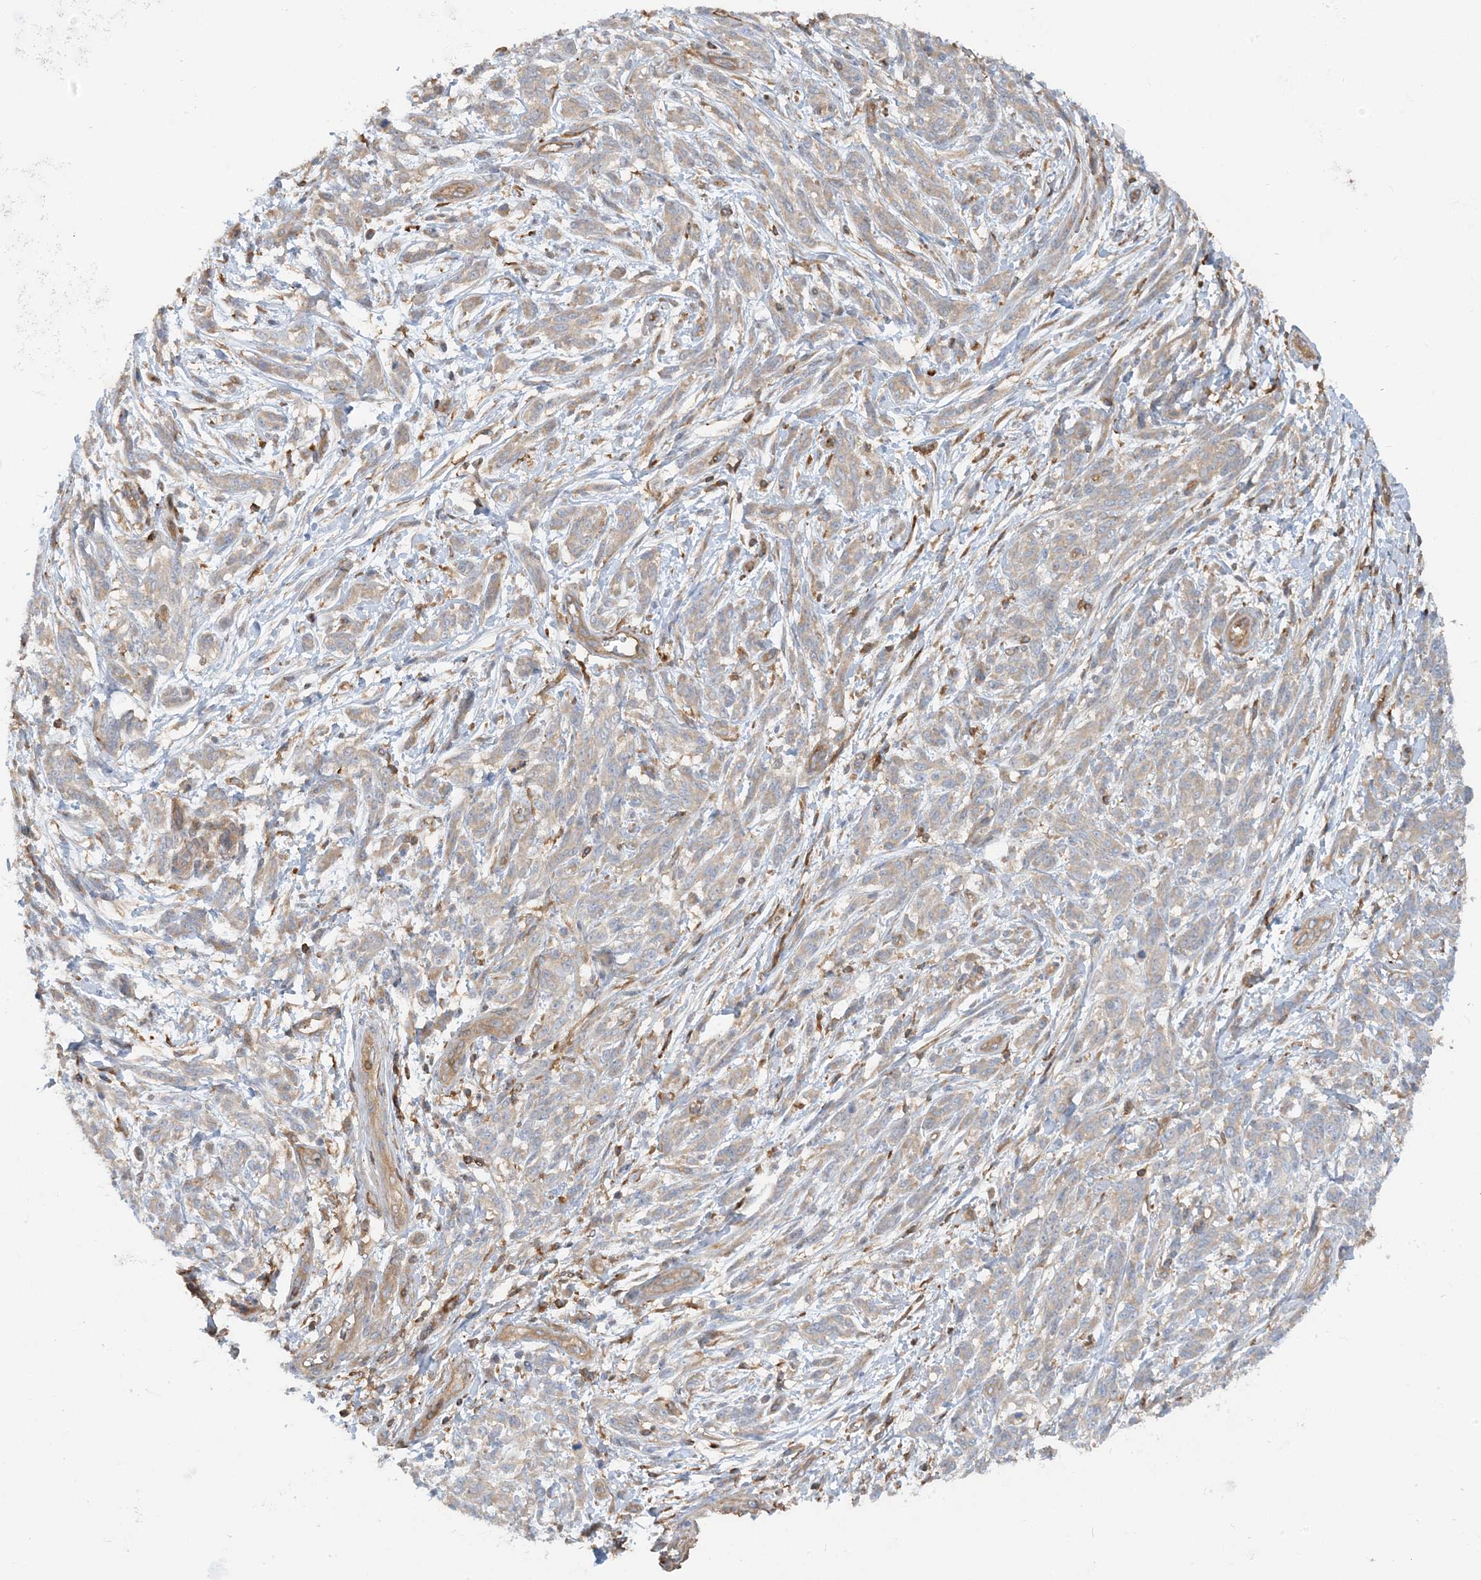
{"staining": {"intensity": "weak", "quantity": ">75%", "location": "cytoplasmic/membranous"}, "tissue": "melanoma", "cell_type": "Tumor cells", "image_type": "cancer", "snomed": [{"axis": "morphology", "description": "Malignant melanoma, NOS"}, {"axis": "topography", "description": "Skin"}], "caption": "Immunohistochemical staining of human melanoma shows low levels of weak cytoplasmic/membranous positivity in about >75% of tumor cells. The staining was performed using DAB to visualize the protein expression in brown, while the nuclei were stained in blue with hematoxylin (Magnification: 20x).", "gene": "SFMBT2", "patient": {"sex": "male", "age": 49}}